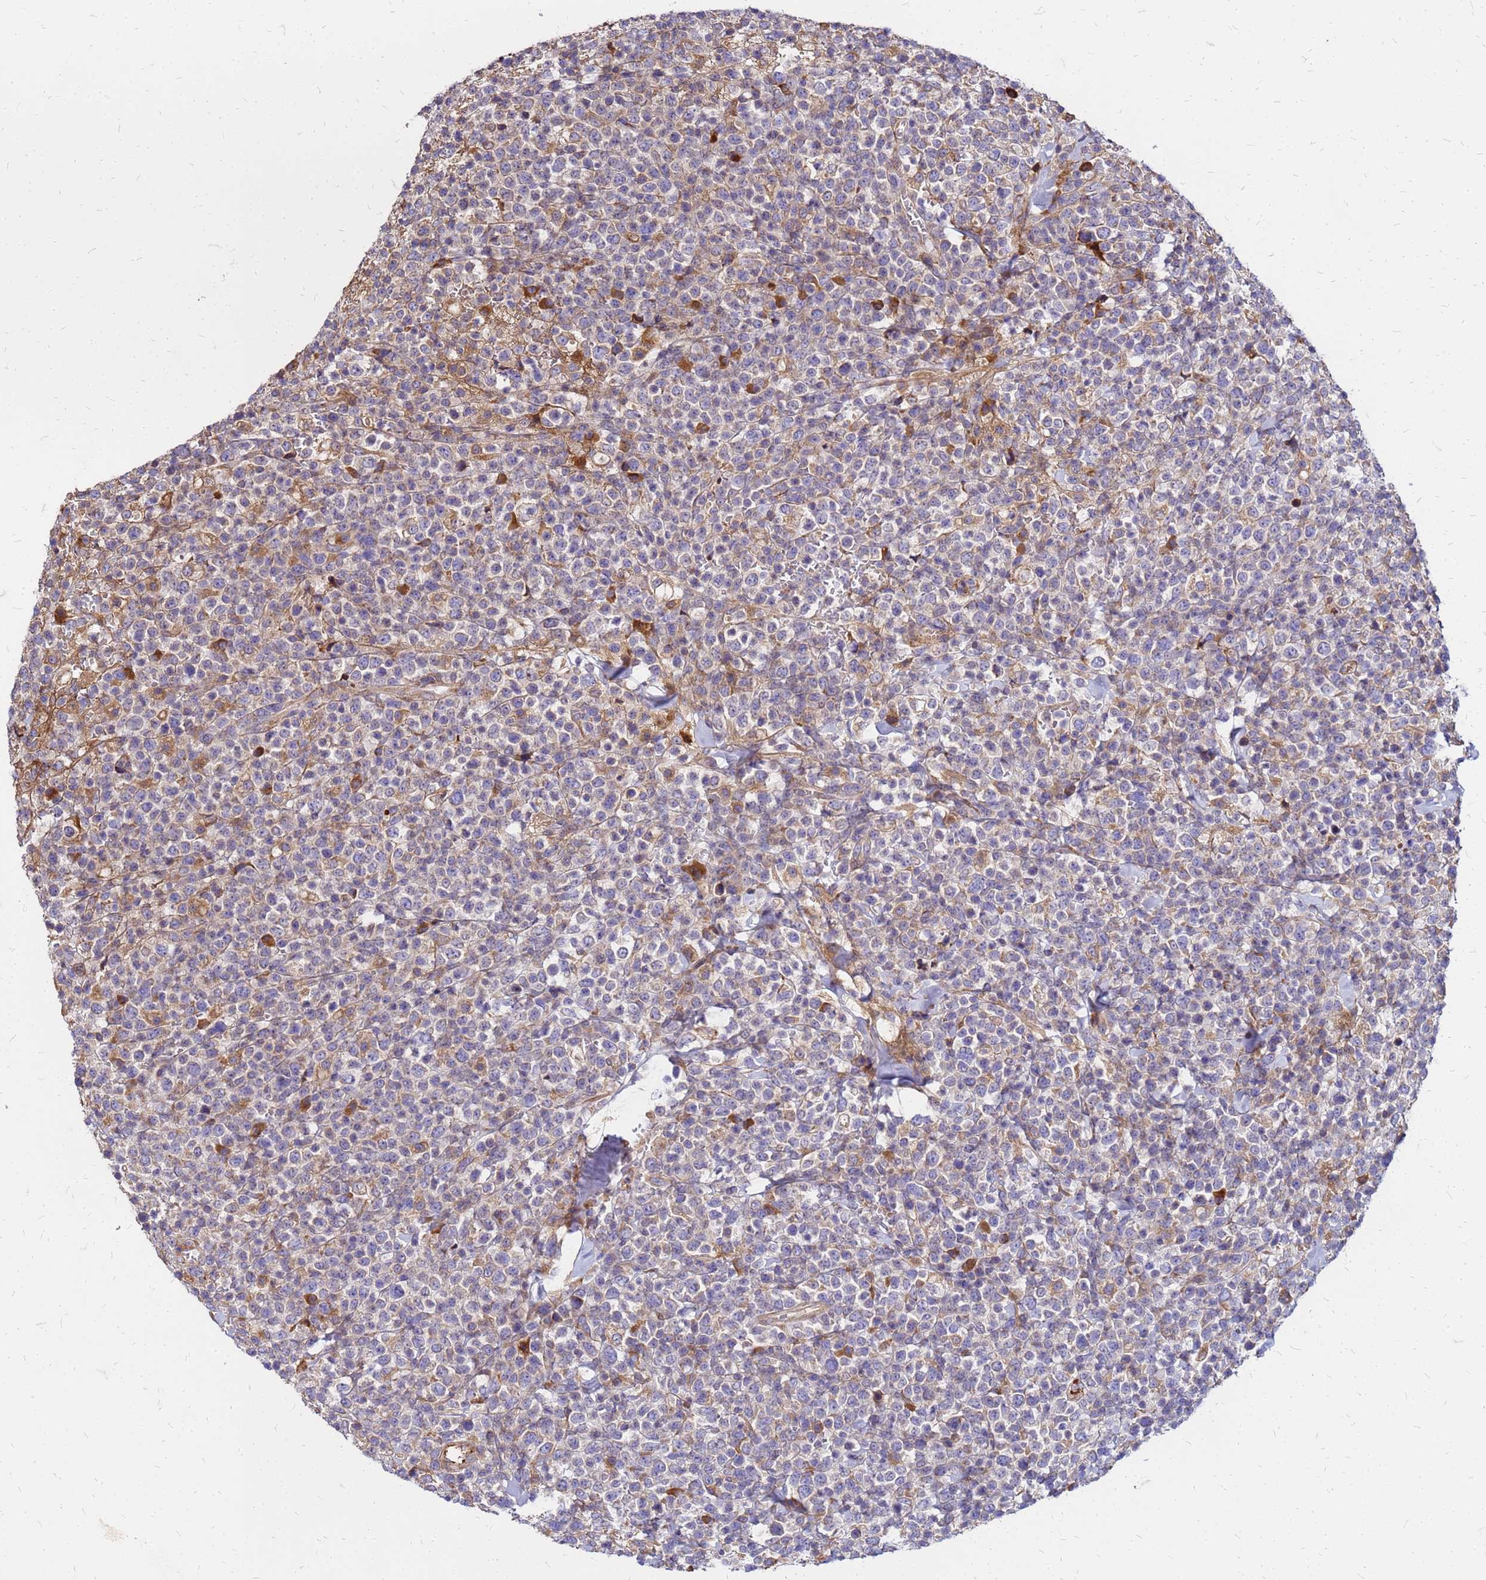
{"staining": {"intensity": "weak", "quantity": "25%-75%", "location": "cytoplasmic/membranous"}, "tissue": "lymphoma", "cell_type": "Tumor cells", "image_type": "cancer", "snomed": [{"axis": "morphology", "description": "Malignant lymphoma, non-Hodgkin's type, High grade"}, {"axis": "topography", "description": "Colon"}], "caption": "DAB immunohistochemical staining of lymphoma demonstrates weak cytoplasmic/membranous protein positivity in about 25%-75% of tumor cells. The staining was performed using DAB to visualize the protein expression in brown, while the nuclei were stained in blue with hematoxylin (Magnification: 20x).", "gene": "VMO1", "patient": {"sex": "female", "age": 53}}